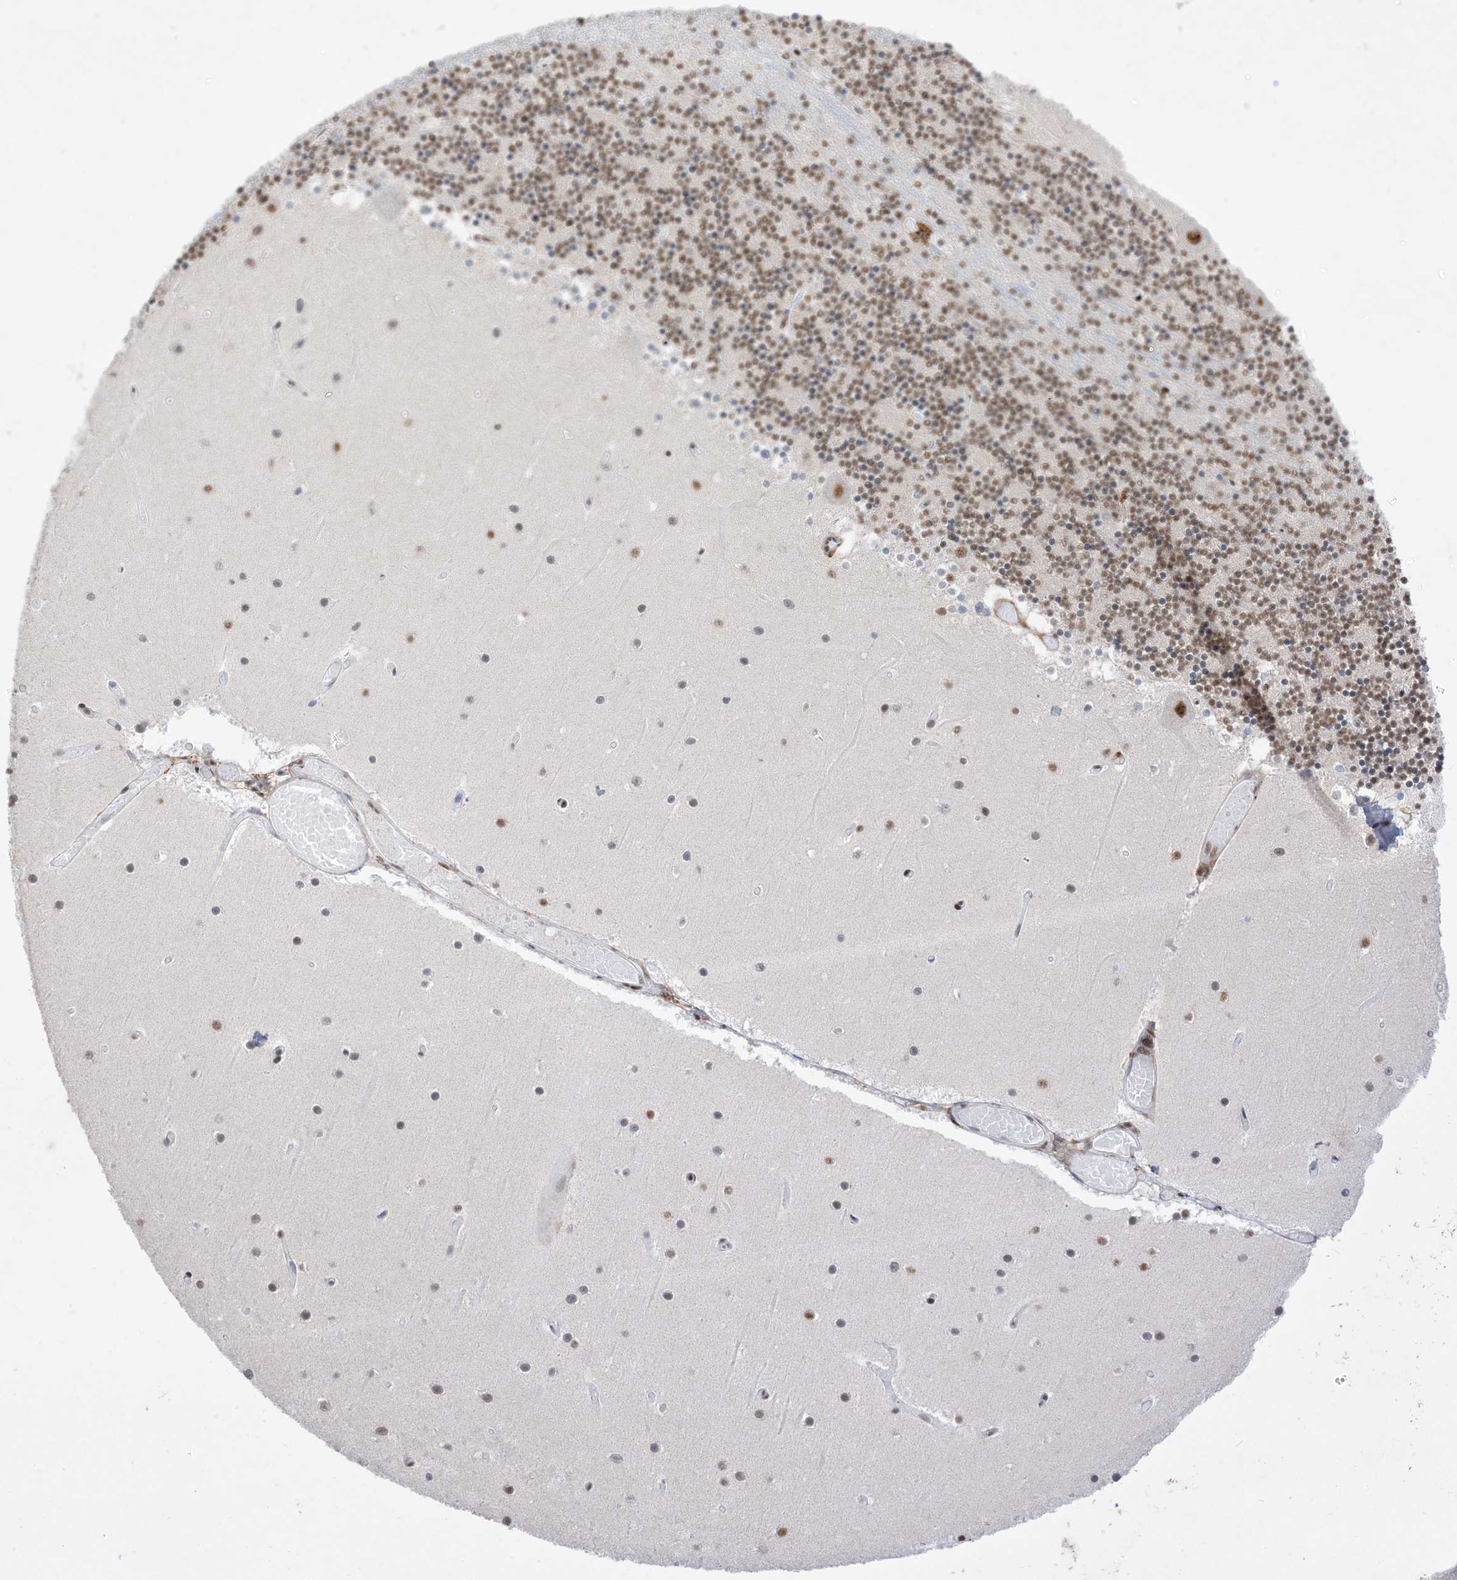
{"staining": {"intensity": "moderate", "quantity": ">75%", "location": "nuclear"}, "tissue": "cerebellum", "cell_type": "Cells in granular layer", "image_type": "normal", "snomed": [{"axis": "morphology", "description": "Normal tissue, NOS"}, {"axis": "topography", "description": "Cerebellum"}], "caption": "Cells in granular layer demonstrate moderate nuclear staining in approximately >75% of cells in benign cerebellum.", "gene": "SF3A3", "patient": {"sex": "female", "age": 28}}